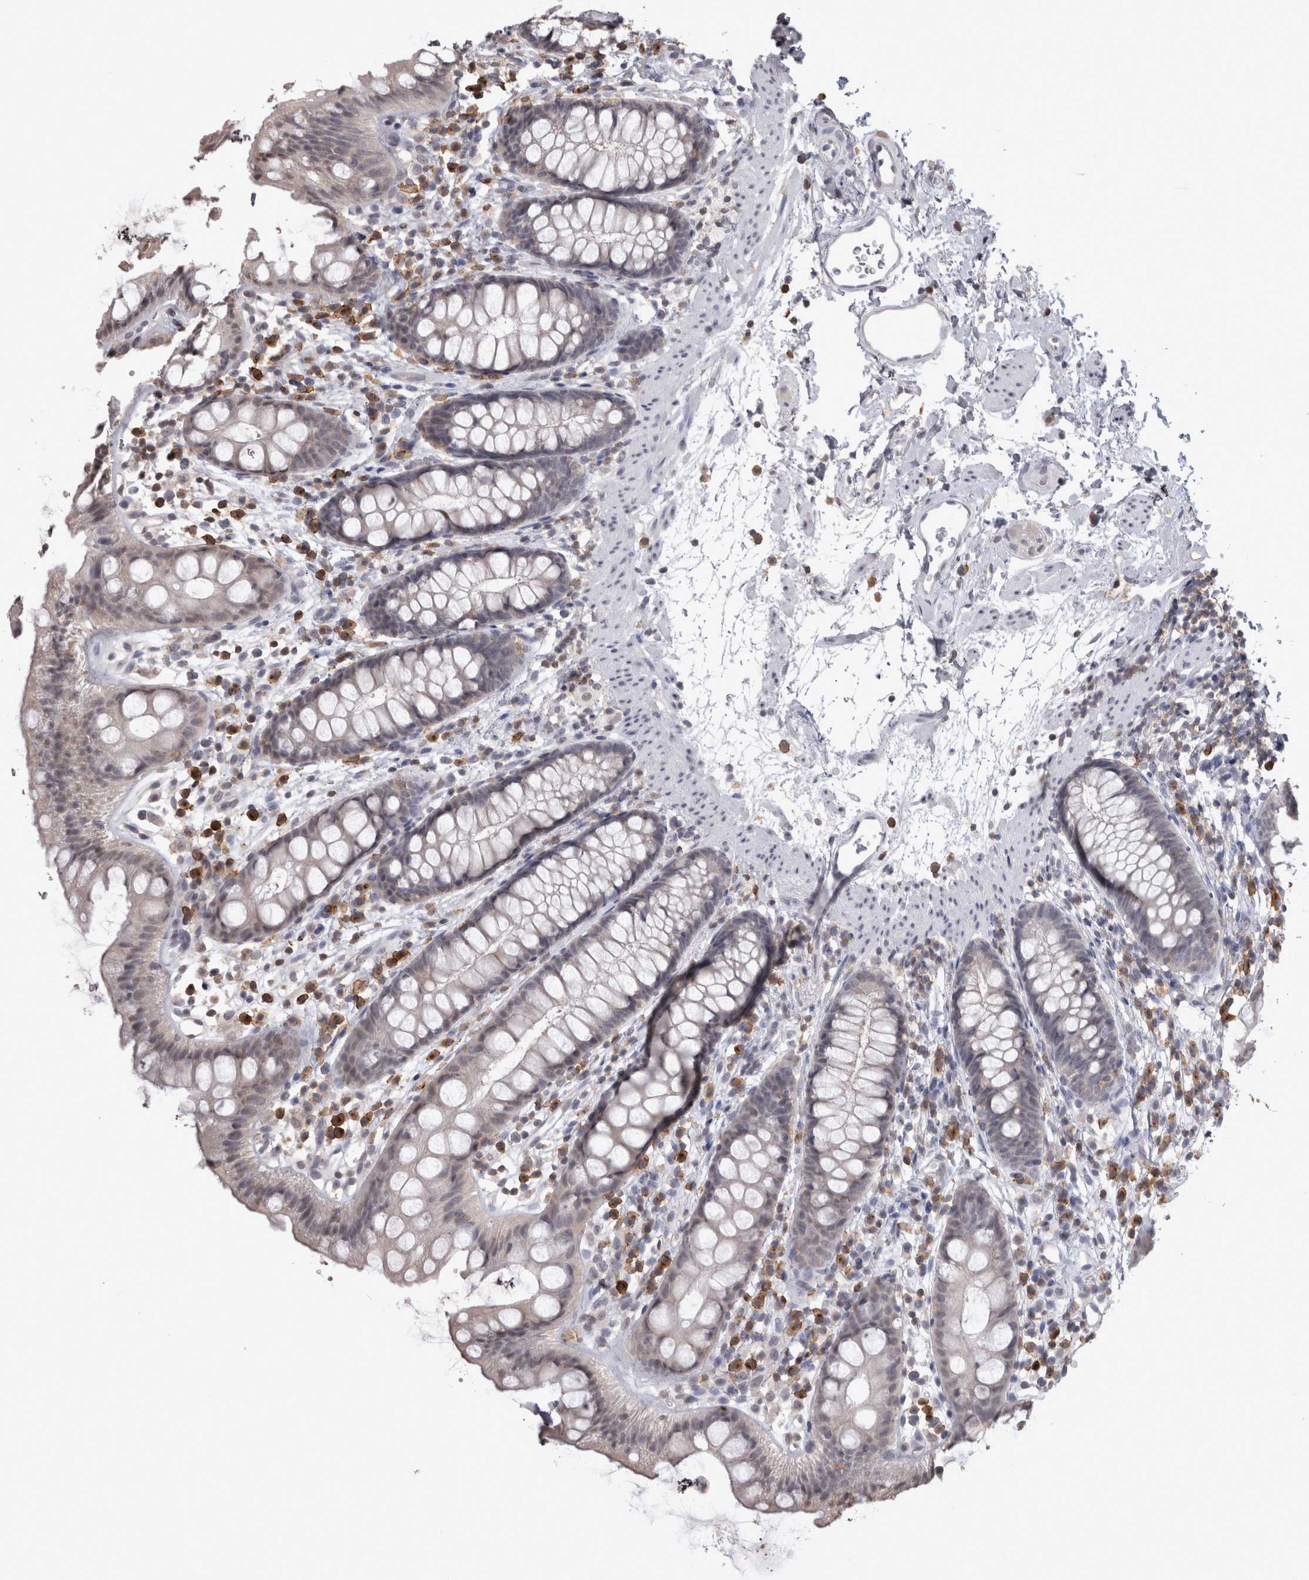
{"staining": {"intensity": "negative", "quantity": "none", "location": "none"}, "tissue": "rectum", "cell_type": "Glandular cells", "image_type": "normal", "snomed": [{"axis": "morphology", "description": "Normal tissue, NOS"}, {"axis": "topography", "description": "Rectum"}], "caption": "Immunohistochemistry (IHC) of normal rectum reveals no staining in glandular cells. (Brightfield microscopy of DAB (3,3'-diaminobenzidine) IHC at high magnification).", "gene": "LAX1", "patient": {"sex": "female", "age": 65}}